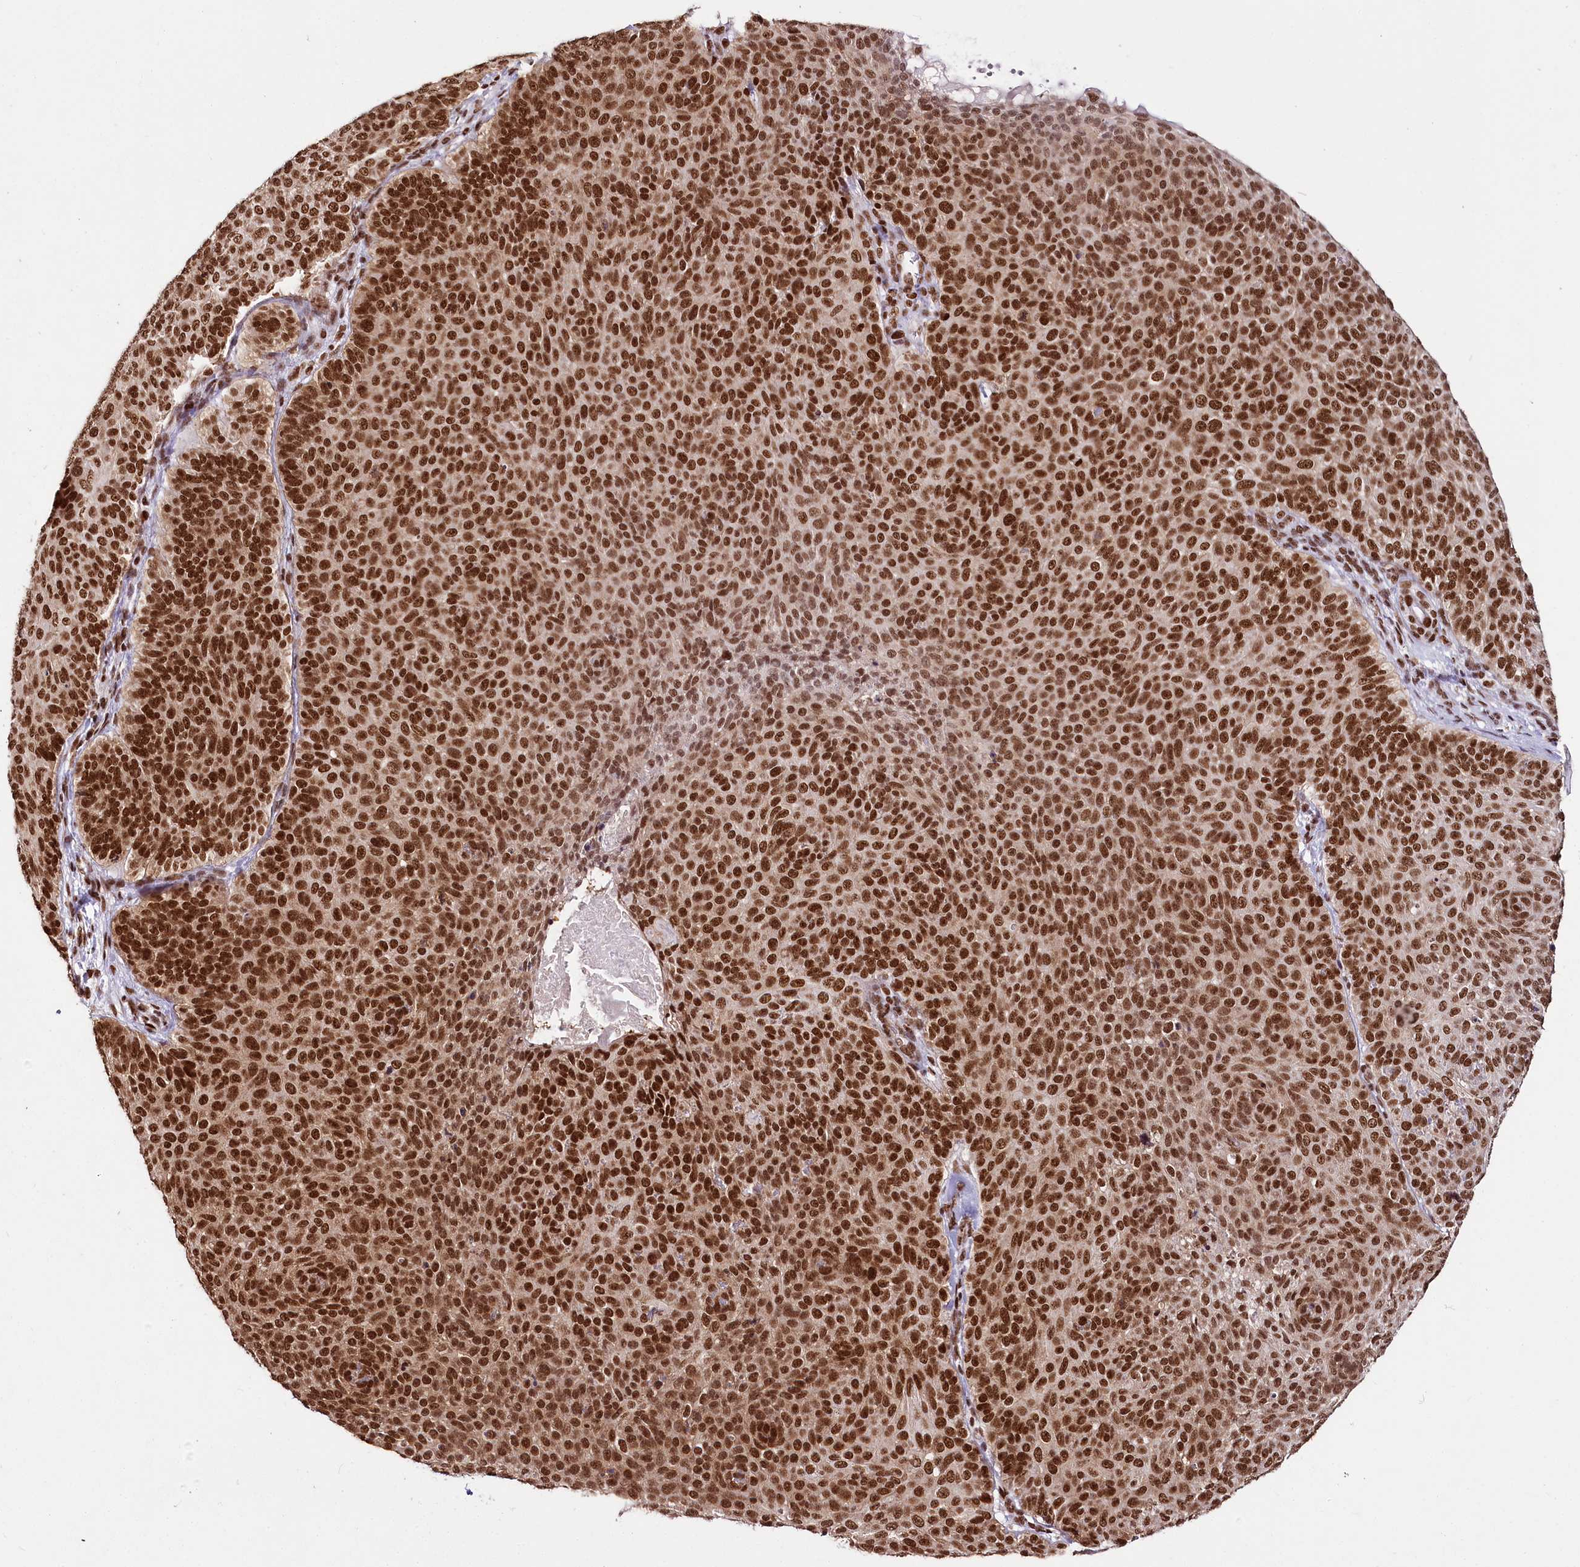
{"staining": {"intensity": "strong", "quantity": ">75%", "location": "nuclear"}, "tissue": "skin cancer", "cell_type": "Tumor cells", "image_type": "cancer", "snomed": [{"axis": "morphology", "description": "Basal cell carcinoma"}, {"axis": "topography", "description": "Skin"}], "caption": "Skin cancer stained with a protein marker shows strong staining in tumor cells.", "gene": "SMARCE1", "patient": {"sex": "male", "age": 85}}